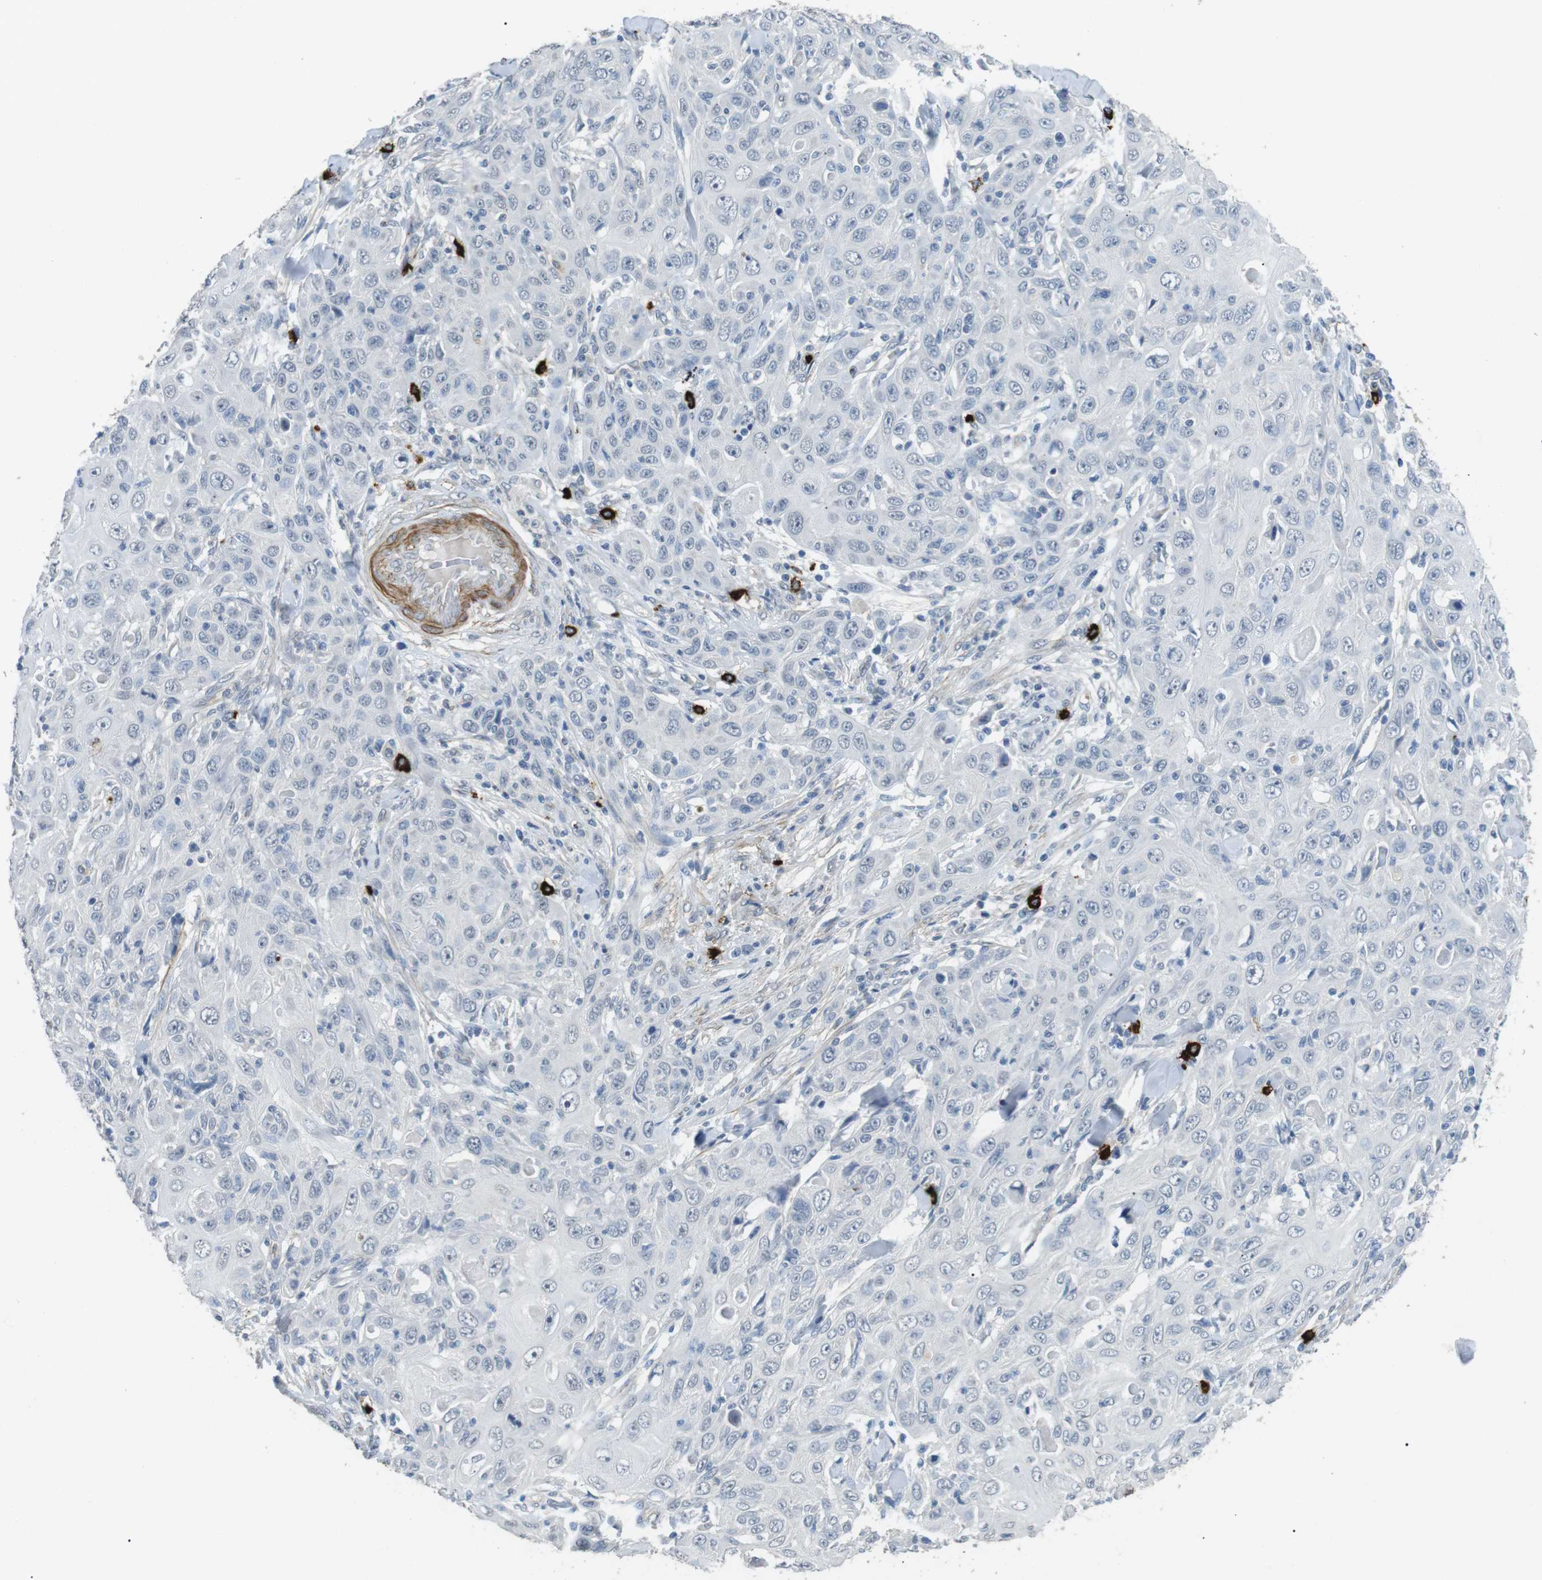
{"staining": {"intensity": "negative", "quantity": "none", "location": "none"}, "tissue": "skin cancer", "cell_type": "Tumor cells", "image_type": "cancer", "snomed": [{"axis": "morphology", "description": "Squamous cell carcinoma, NOS"}, {"axis": "topography", "description": "Skin"}], "caption": "Tumor cells show no significant protein expression in skin cancer (squamous cell carcinoma).", "gene": "GZMM", "patient": {"sex": "female", "age": 88}}